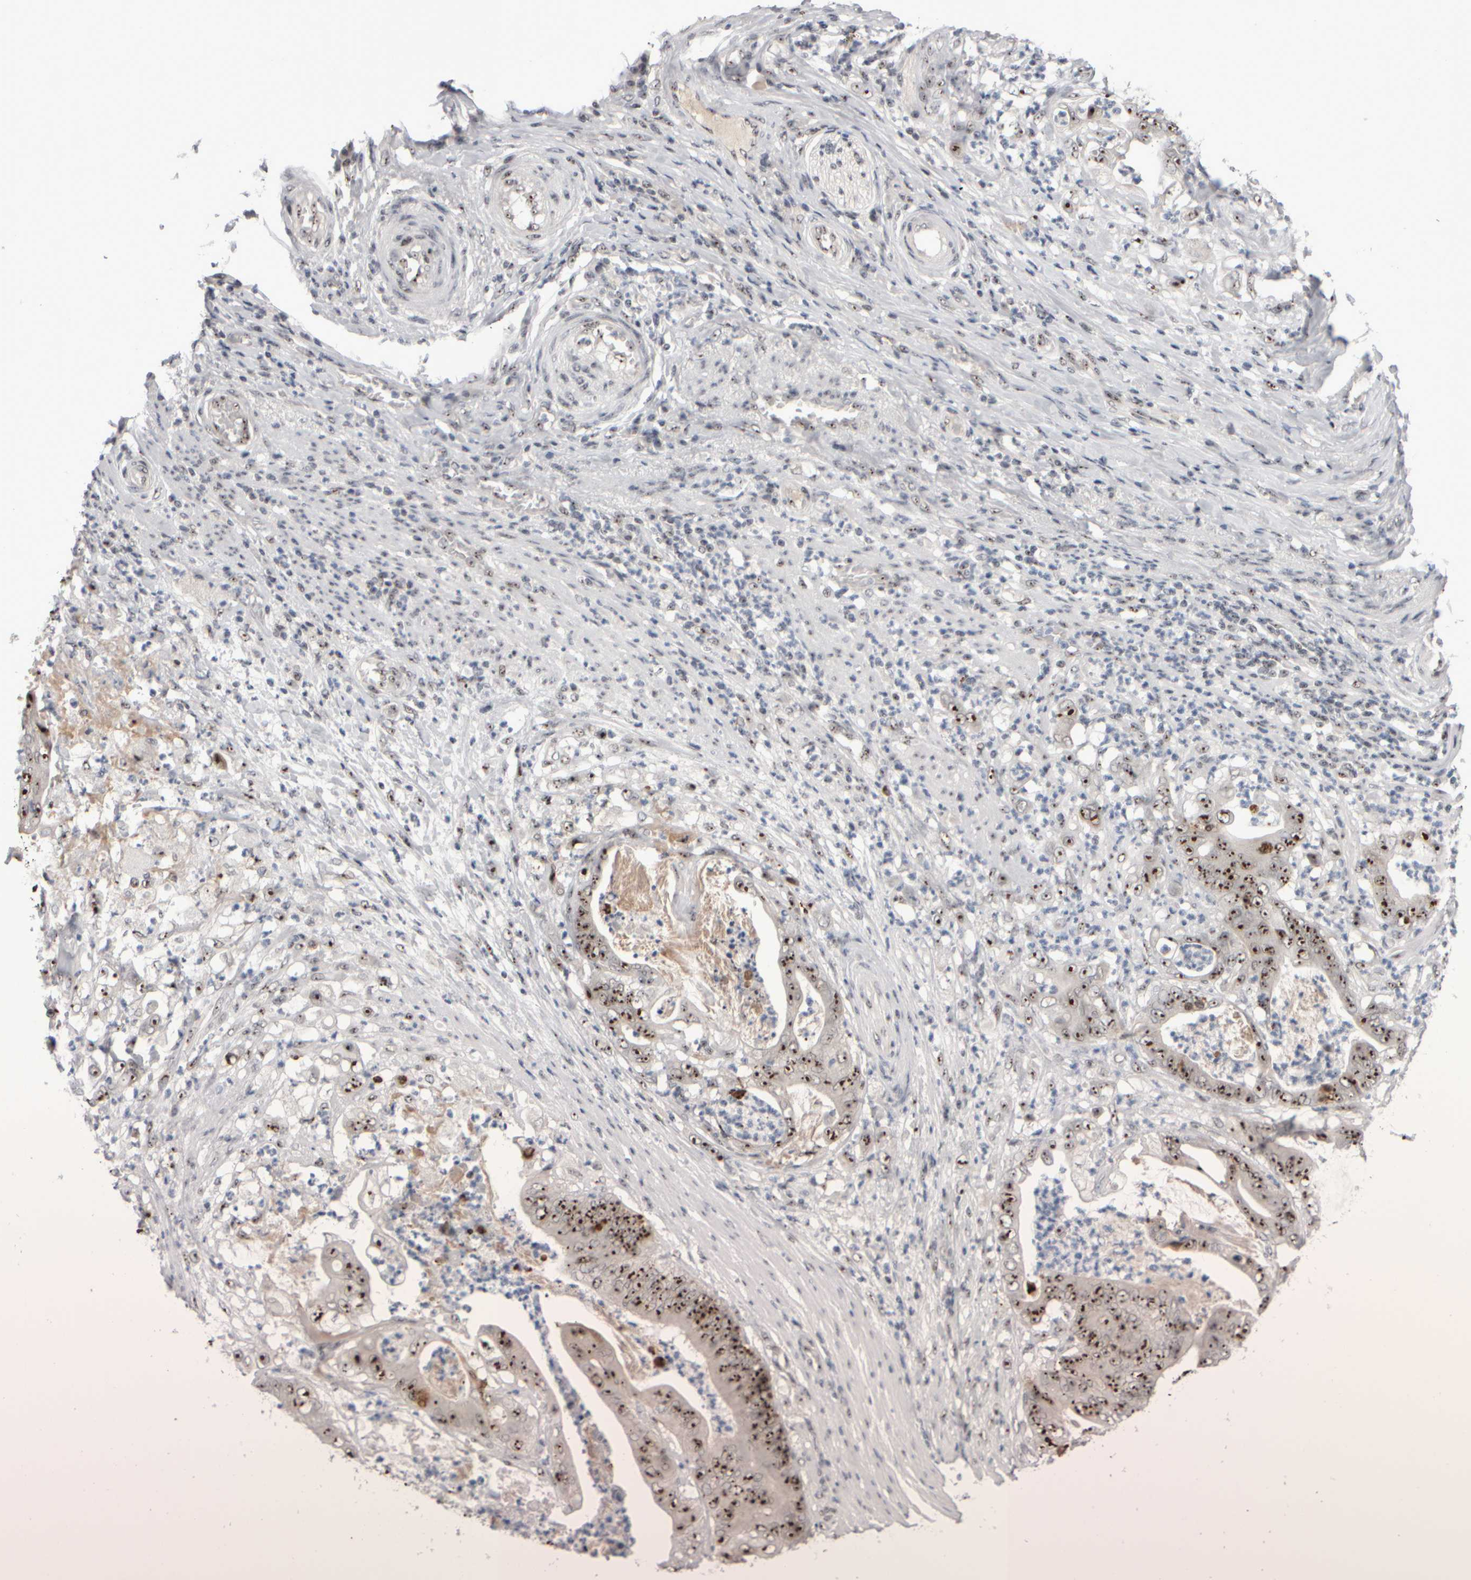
{"staining": {"intensity": "strong", "quantity": ">75%", "location": "nuclear"}, "tissue": "stomach cancer", "cell_type": "Tumor cells", "image_type": "cancer", "snomed": [{"axis": "morphology", "description": "Adenocarcinoma, NOS"}, {"axis": "topography", "description": "Stomach"}], "caption": "An image of human adenocarcinoma (stomach) stained for a protein demonstrates strong nuclear brown staining in tumor cells.", "gene": "SURF6", "patient": {"sex": "female", "age": 73}}